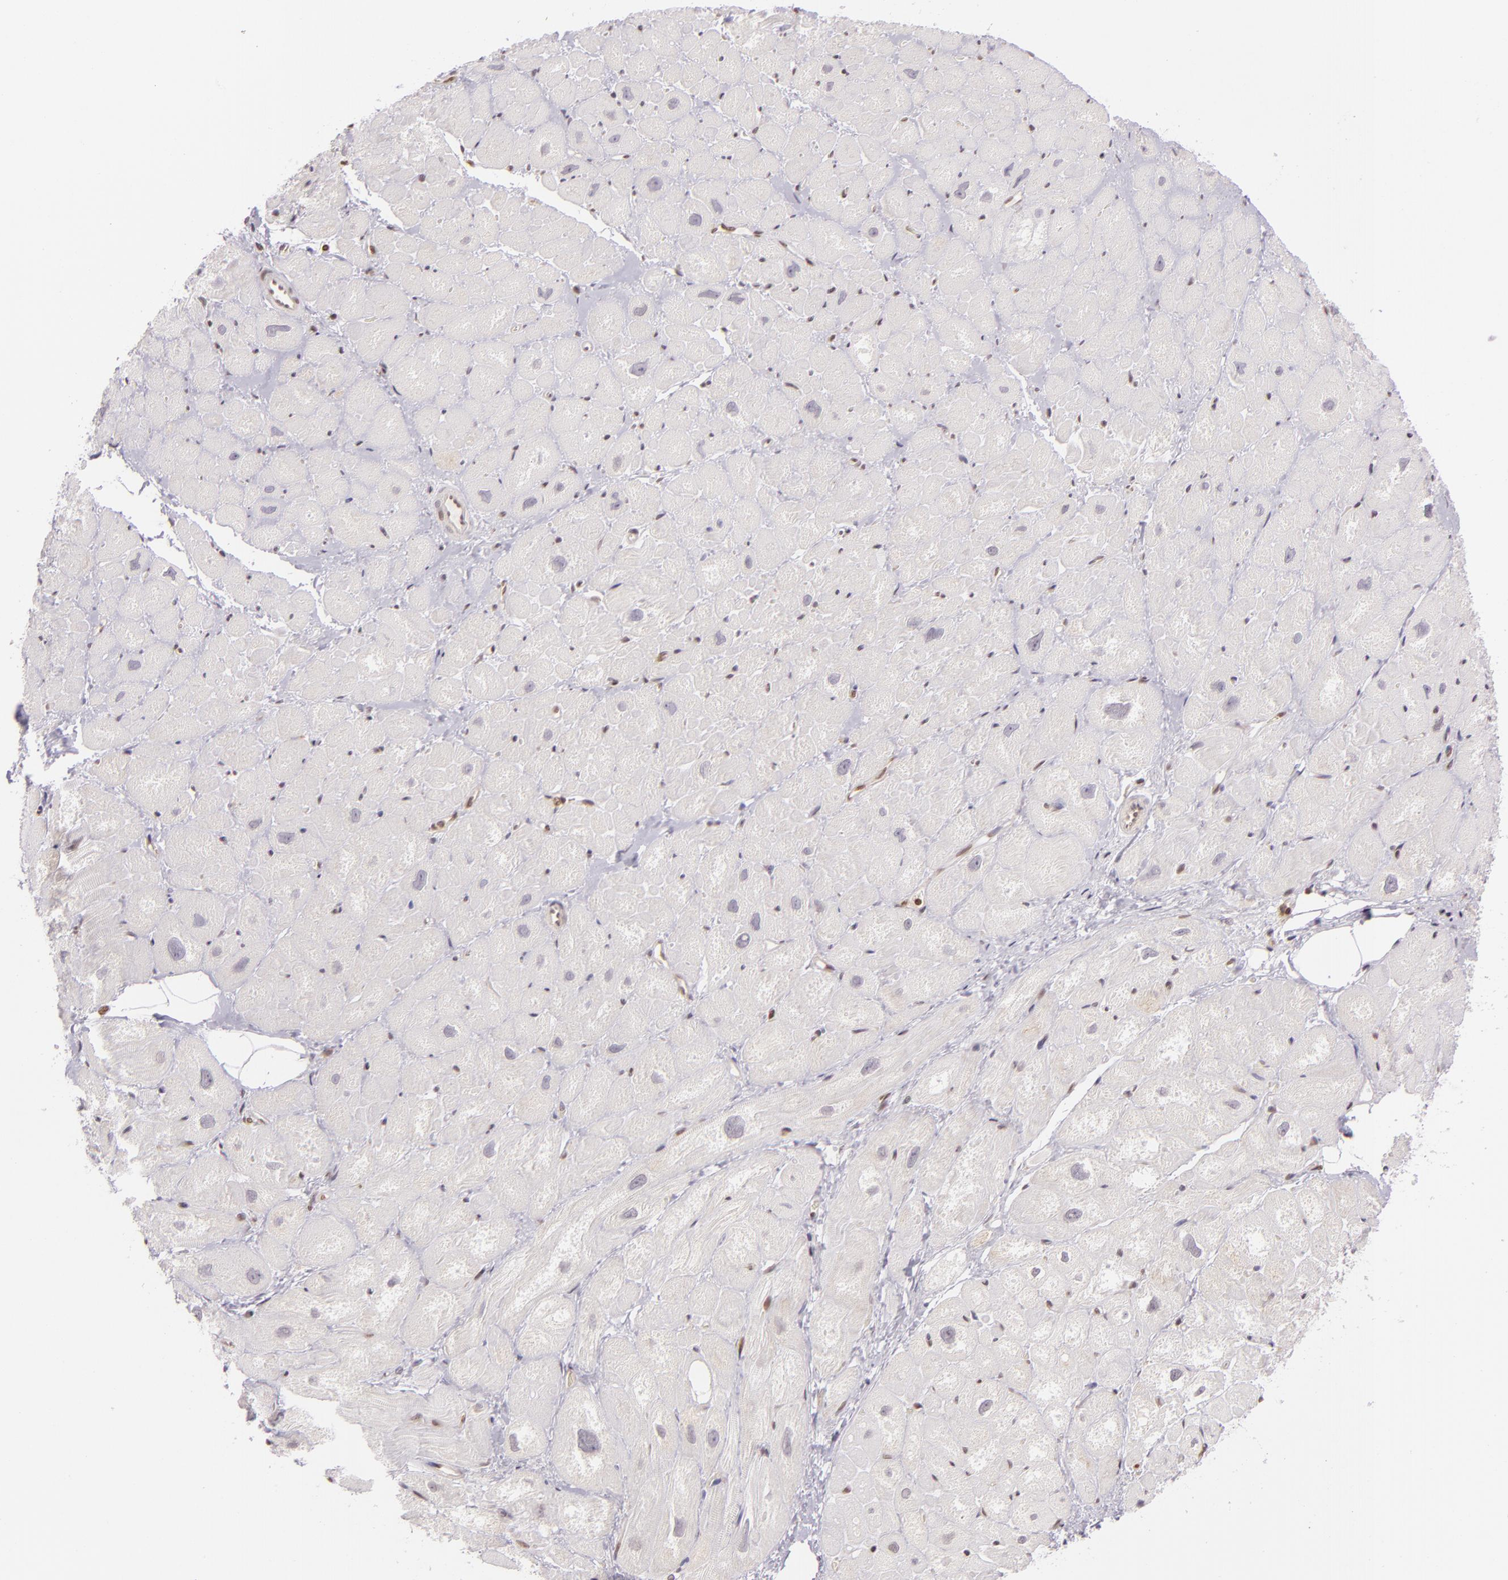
{"staining": {"intensity": "moderate", "quantity": "25%-75%", "location": "nuclear"}, "tissue": "heart muscle", "cell_type": "Cardiomyocytes", "image_type": "normal", "snomed": [{"axis": "morphology", "description": "Normal tissue, NOS"}, {"axis": "topography", "description": "Heart"}], "caption": "Immunohistochemical staining of normal human heart muscle displays medium levels of moderate nuclear staining in approximately 25%-75% of cardiomyocytes. (Stains: DAB (3,3'-diaminobenzidine) in brown, nuclei in blue, Microscopy: brightfield microscopy at high magnification).", "gene": "ENSG00000290315", "patient": {"sex": "male", "age": 49}}